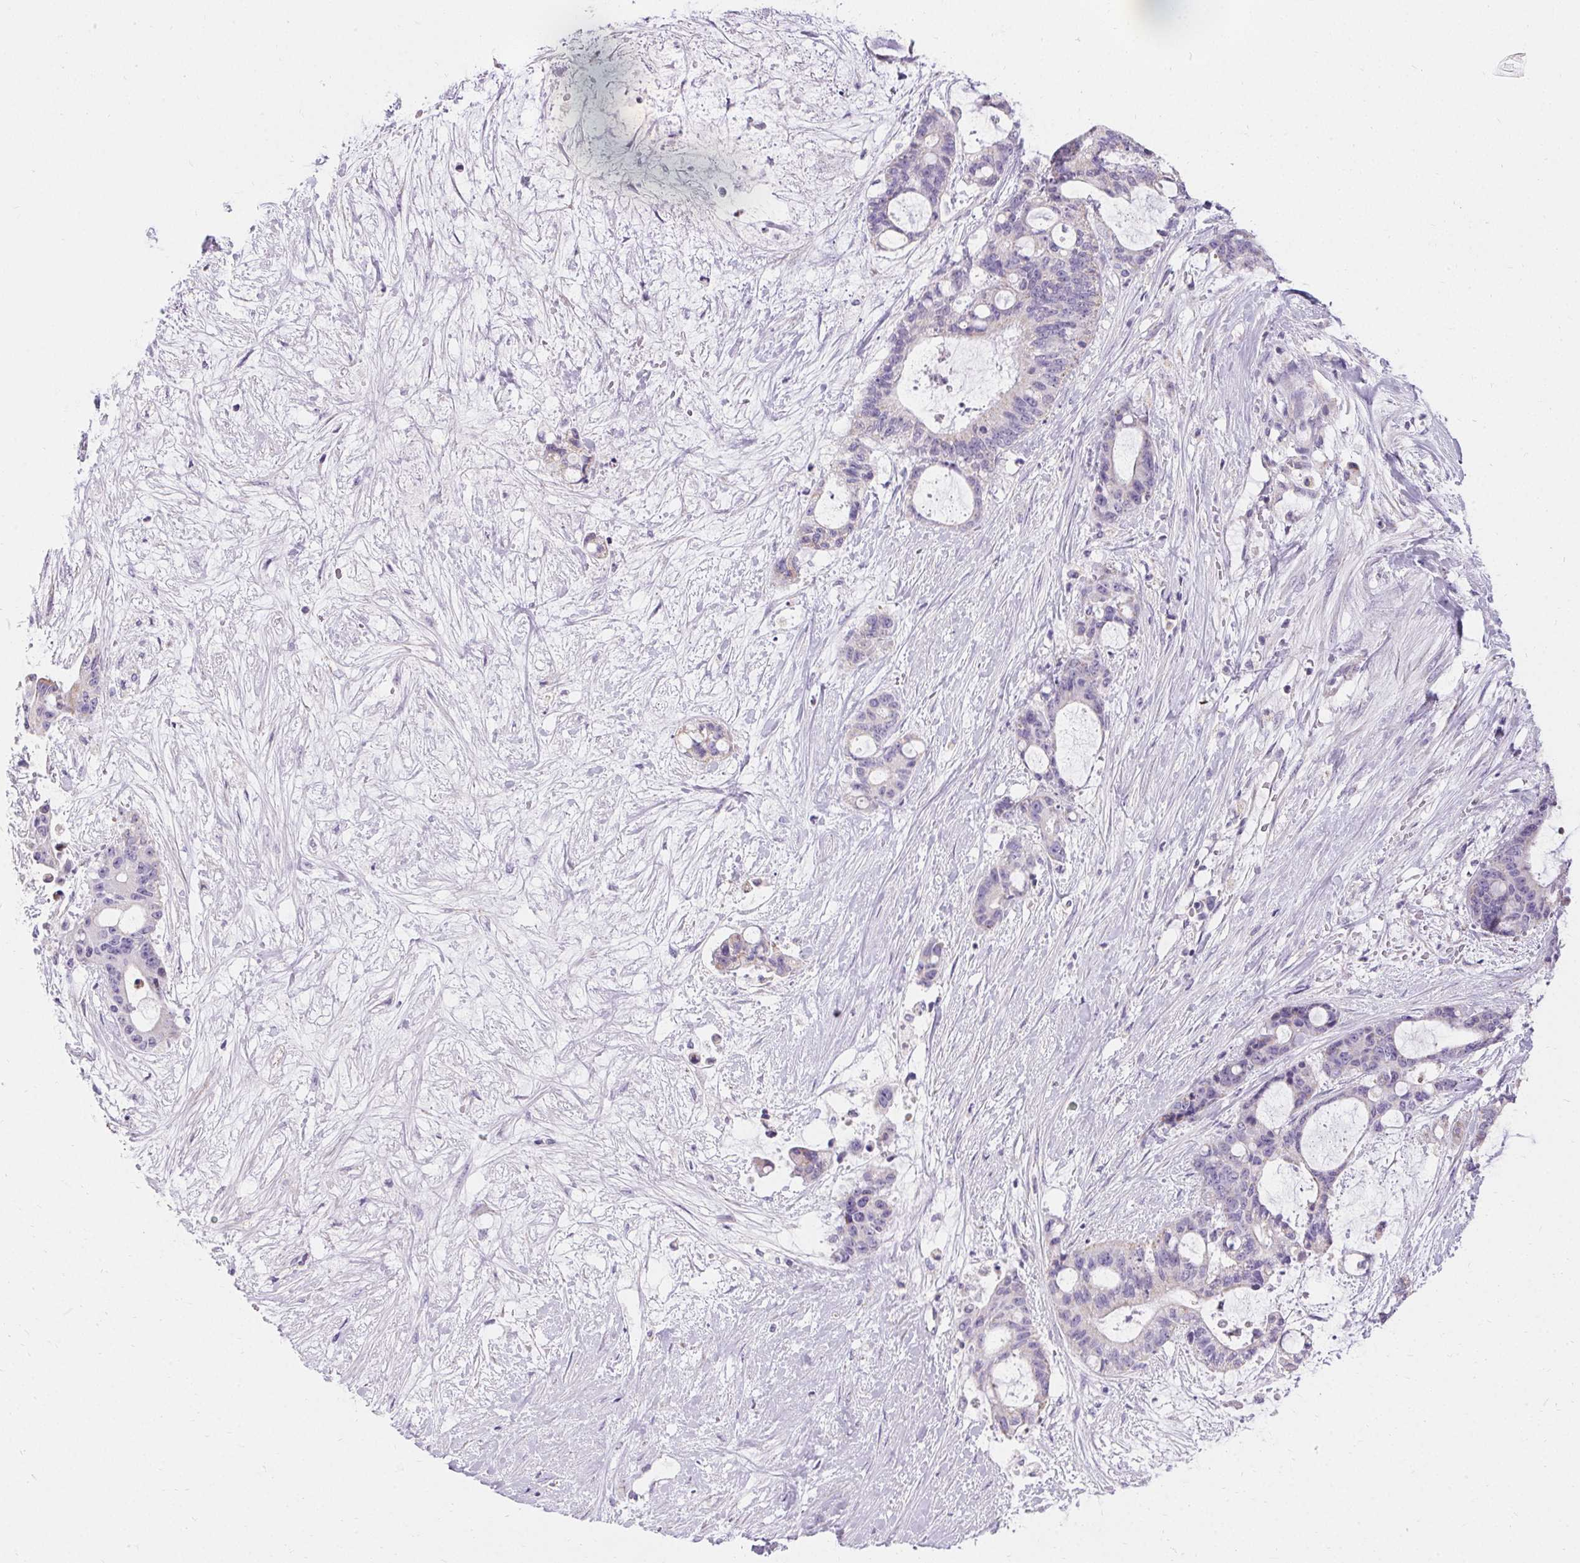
{"staining": {"intensity": "negative", "quantity": "none", "location": "none"}, "tissue": "liver cancer", "cell_type": "Tumor cells", "image_type": "cancer", "snomed": [{"axis": "morphology", "description": "Normal tissue, NOS"}, {"axis": "morphology", "description": "Cholangiocarcinoma"}, {"axis": "topography", "description": "Liver"}, {"axis": "topography", "description": "Peripheral nerve tissue"}], "caption": "Immunohistochemistry of human cholangiocarcinoma (liver) shows no staining in tumor cells.", "gene": "ASGR2", "patient": {"sex": "female", "age": 73}}